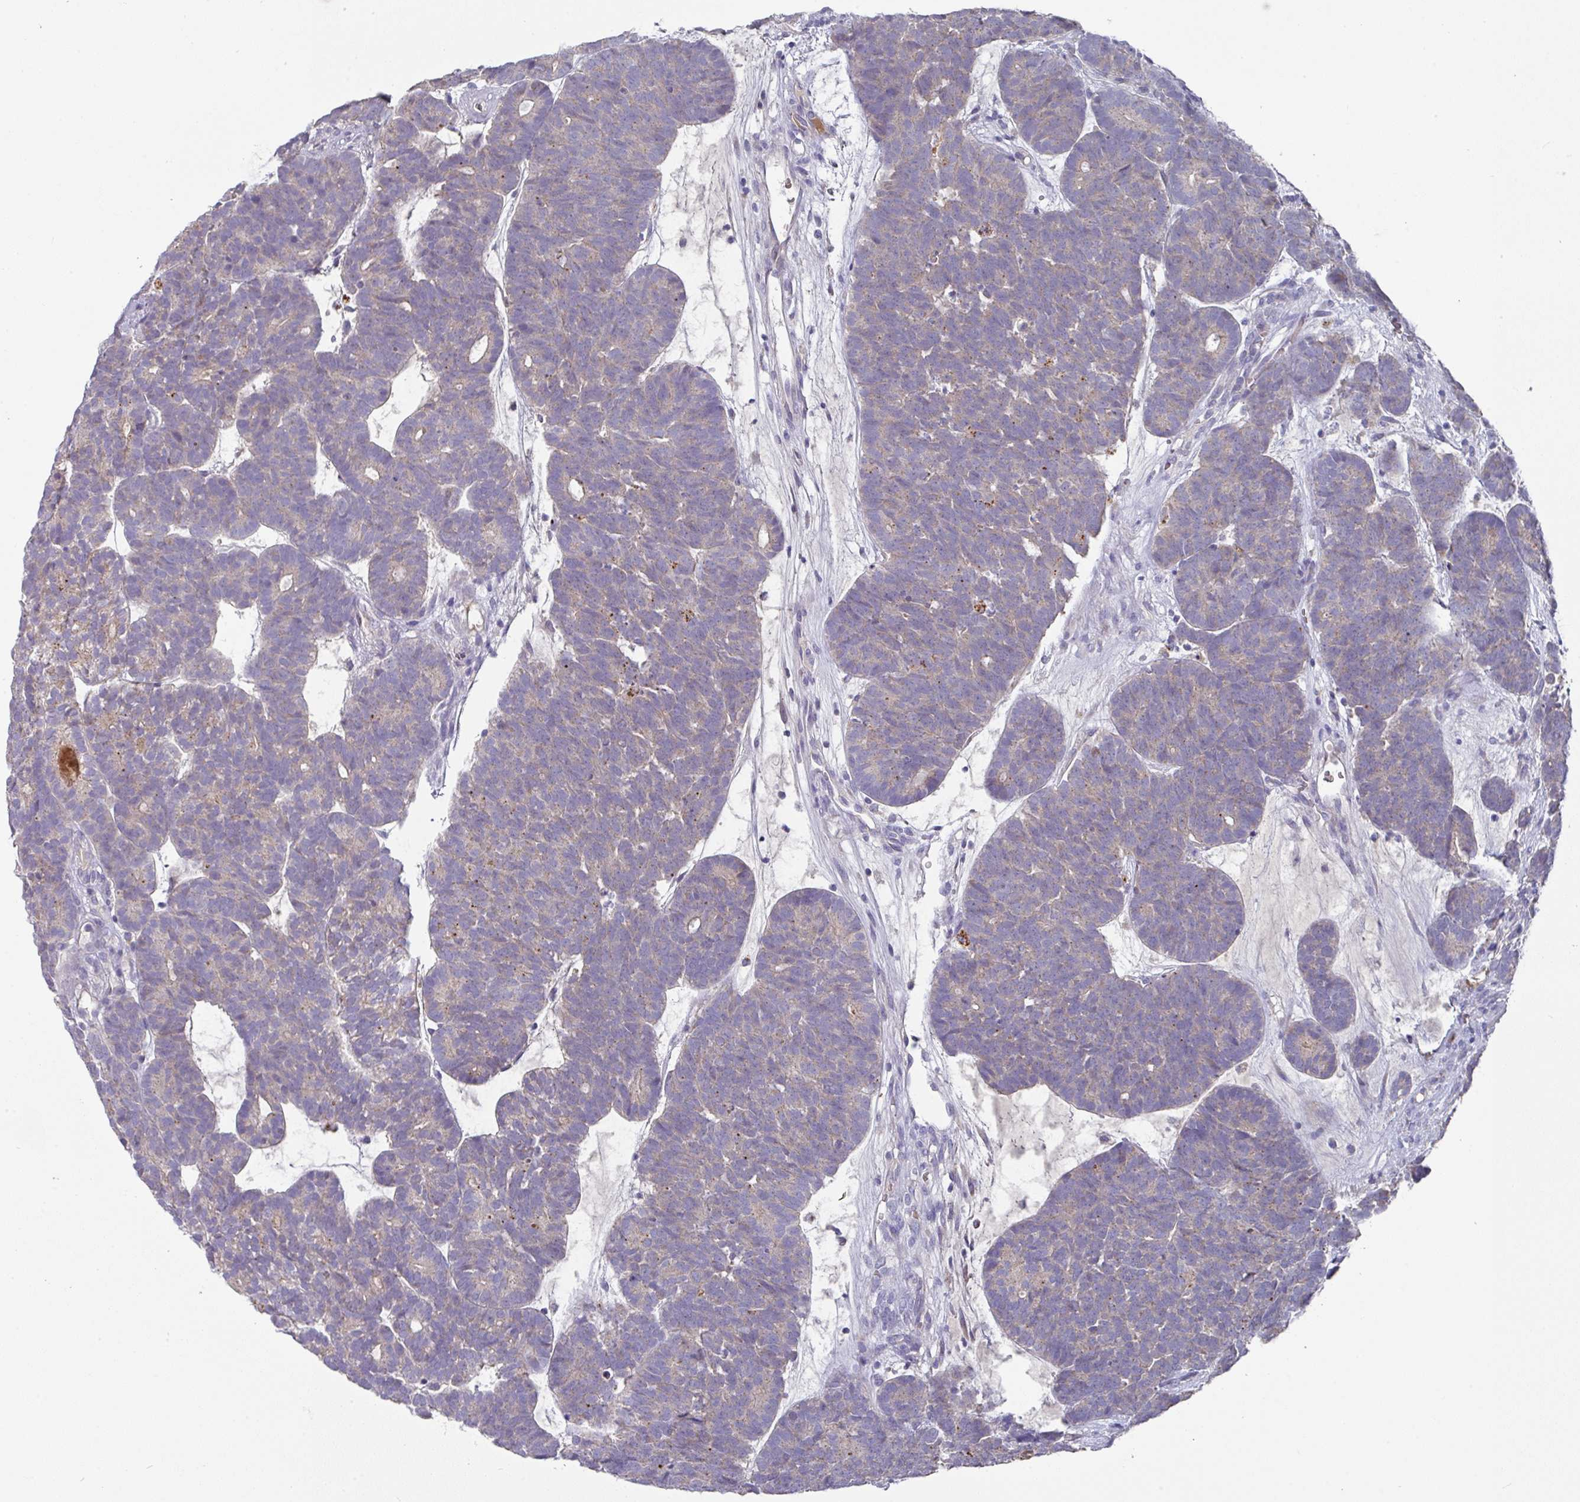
{"staining": {"intensity": "weak", "quantity": "<25%", "location": "cytoplasmic/membranous"}, "tissue": "head and neck cancer", "cell_type": "Tumor cells", "image_type": "cancer", "snomed": [{"axis": "morphology", "description": "Adenocarcinoma, NOS"}, {"axis": "topography", "description": "Head-Neck"}], "caption": "An immunohistochemistry (IHC) histopathology image of head and neck cancer (adenocarcinoma) is shown. There is no staining in tumor cells of head and neck cancer (adenocarcinoma). (DAB (3,3'-diaminobenzidine) IHC with hematoxylin counter stain).", "gene": "IL4R", "patient": {"sex": "female", "age": 81}}